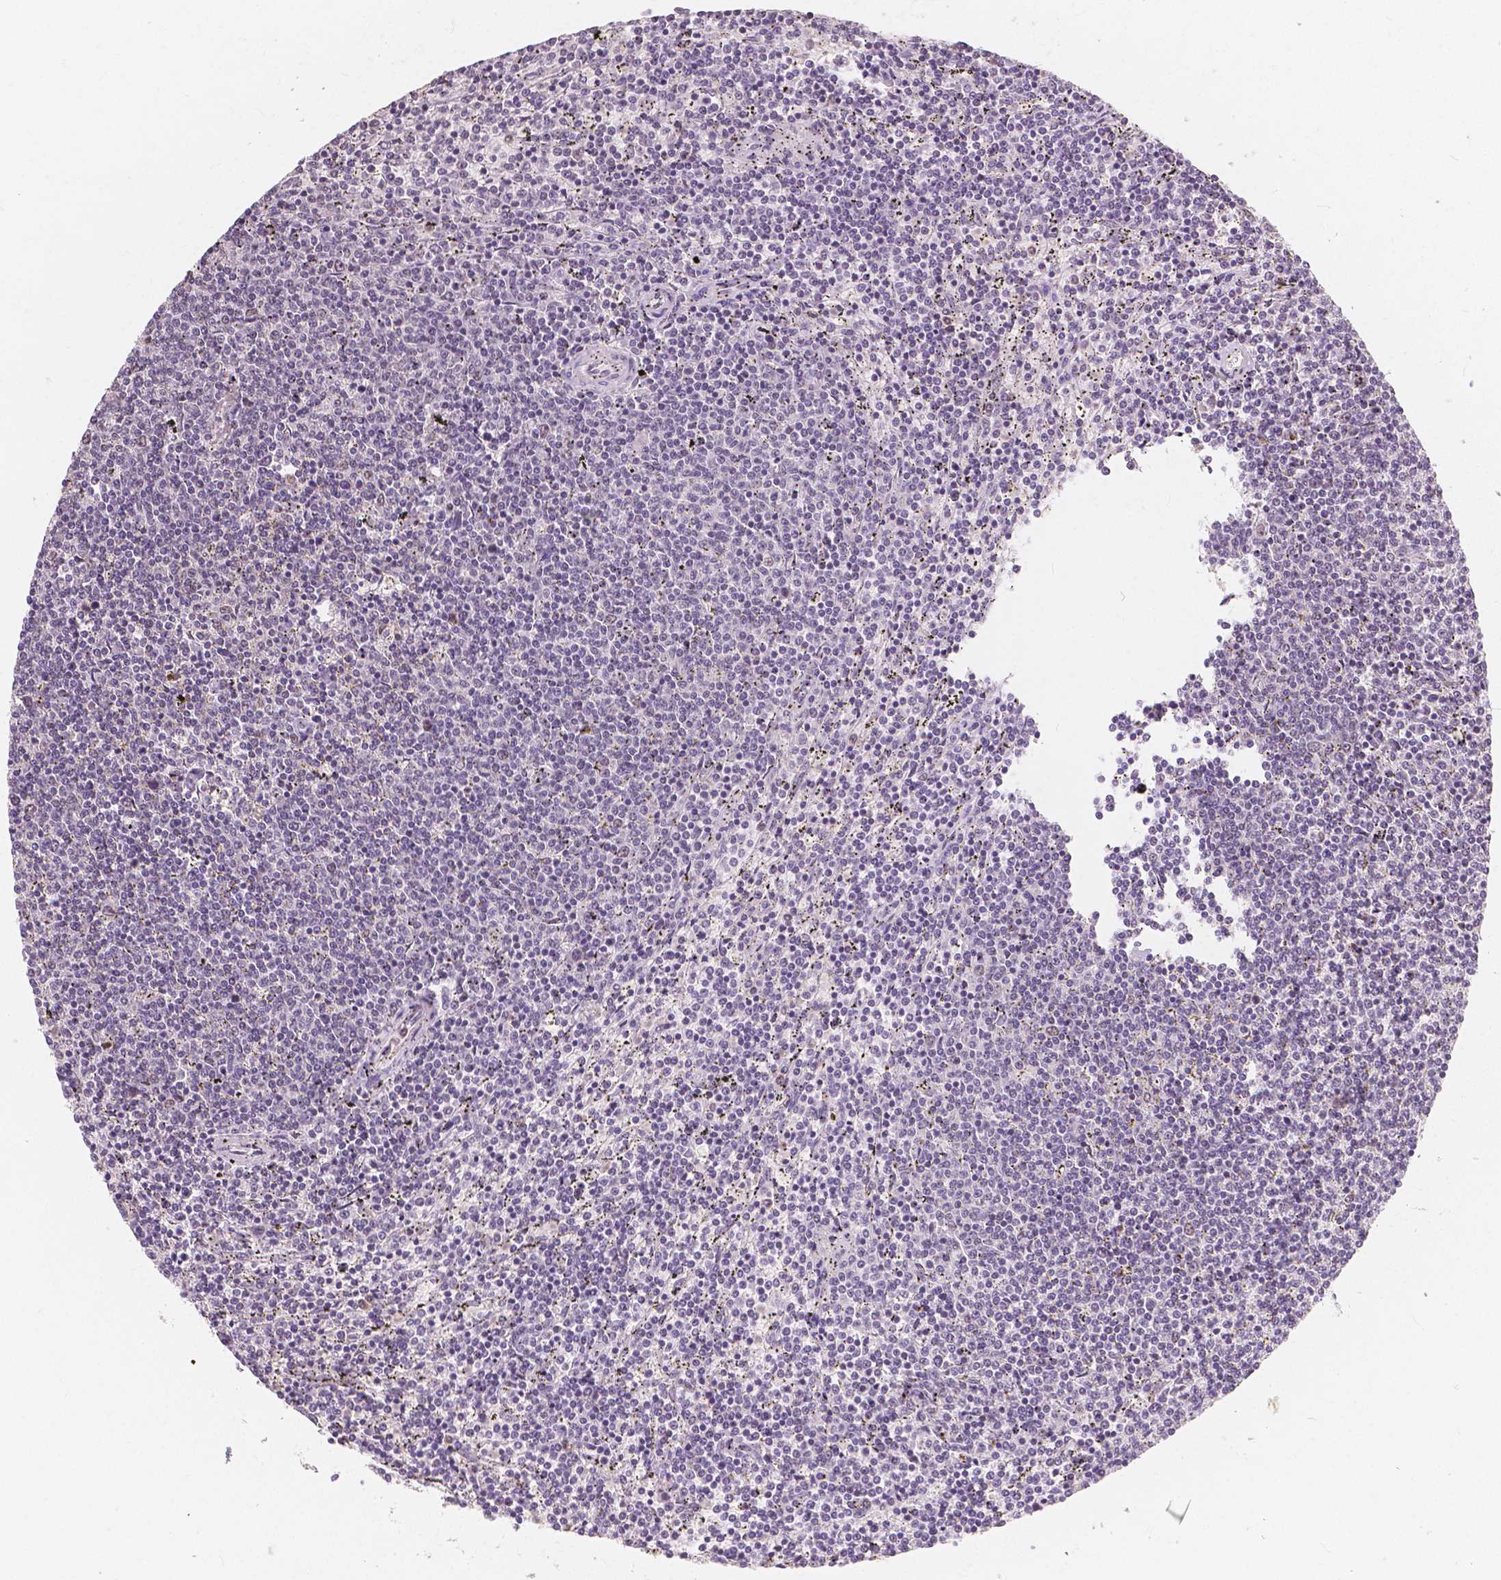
{"staining": {"intensity": "negative", "quantity": "none", "location": "none"}, "tissue": "lymphoma", "cell_type": "Tumor cells", "image_type": "cancer", "snomed": [{"axis": "morphology", "description": "Malignant lymphoma, non-Hodgkin's type, Low grade"}, {"axis": "topography", "description": "Spleen"}], "caption": "IHC of malignant lymphoma, non-Hodgkin's type (low-grade) reveals no positivity in tumor cells. The staining is performed using DAB (3,3'-diaminobenzidine) brown chromogen with nuclei counter-stained in using hematoxylin.", "gene": "NOLC1", "patient": {"sex": "female", "age": 50}}